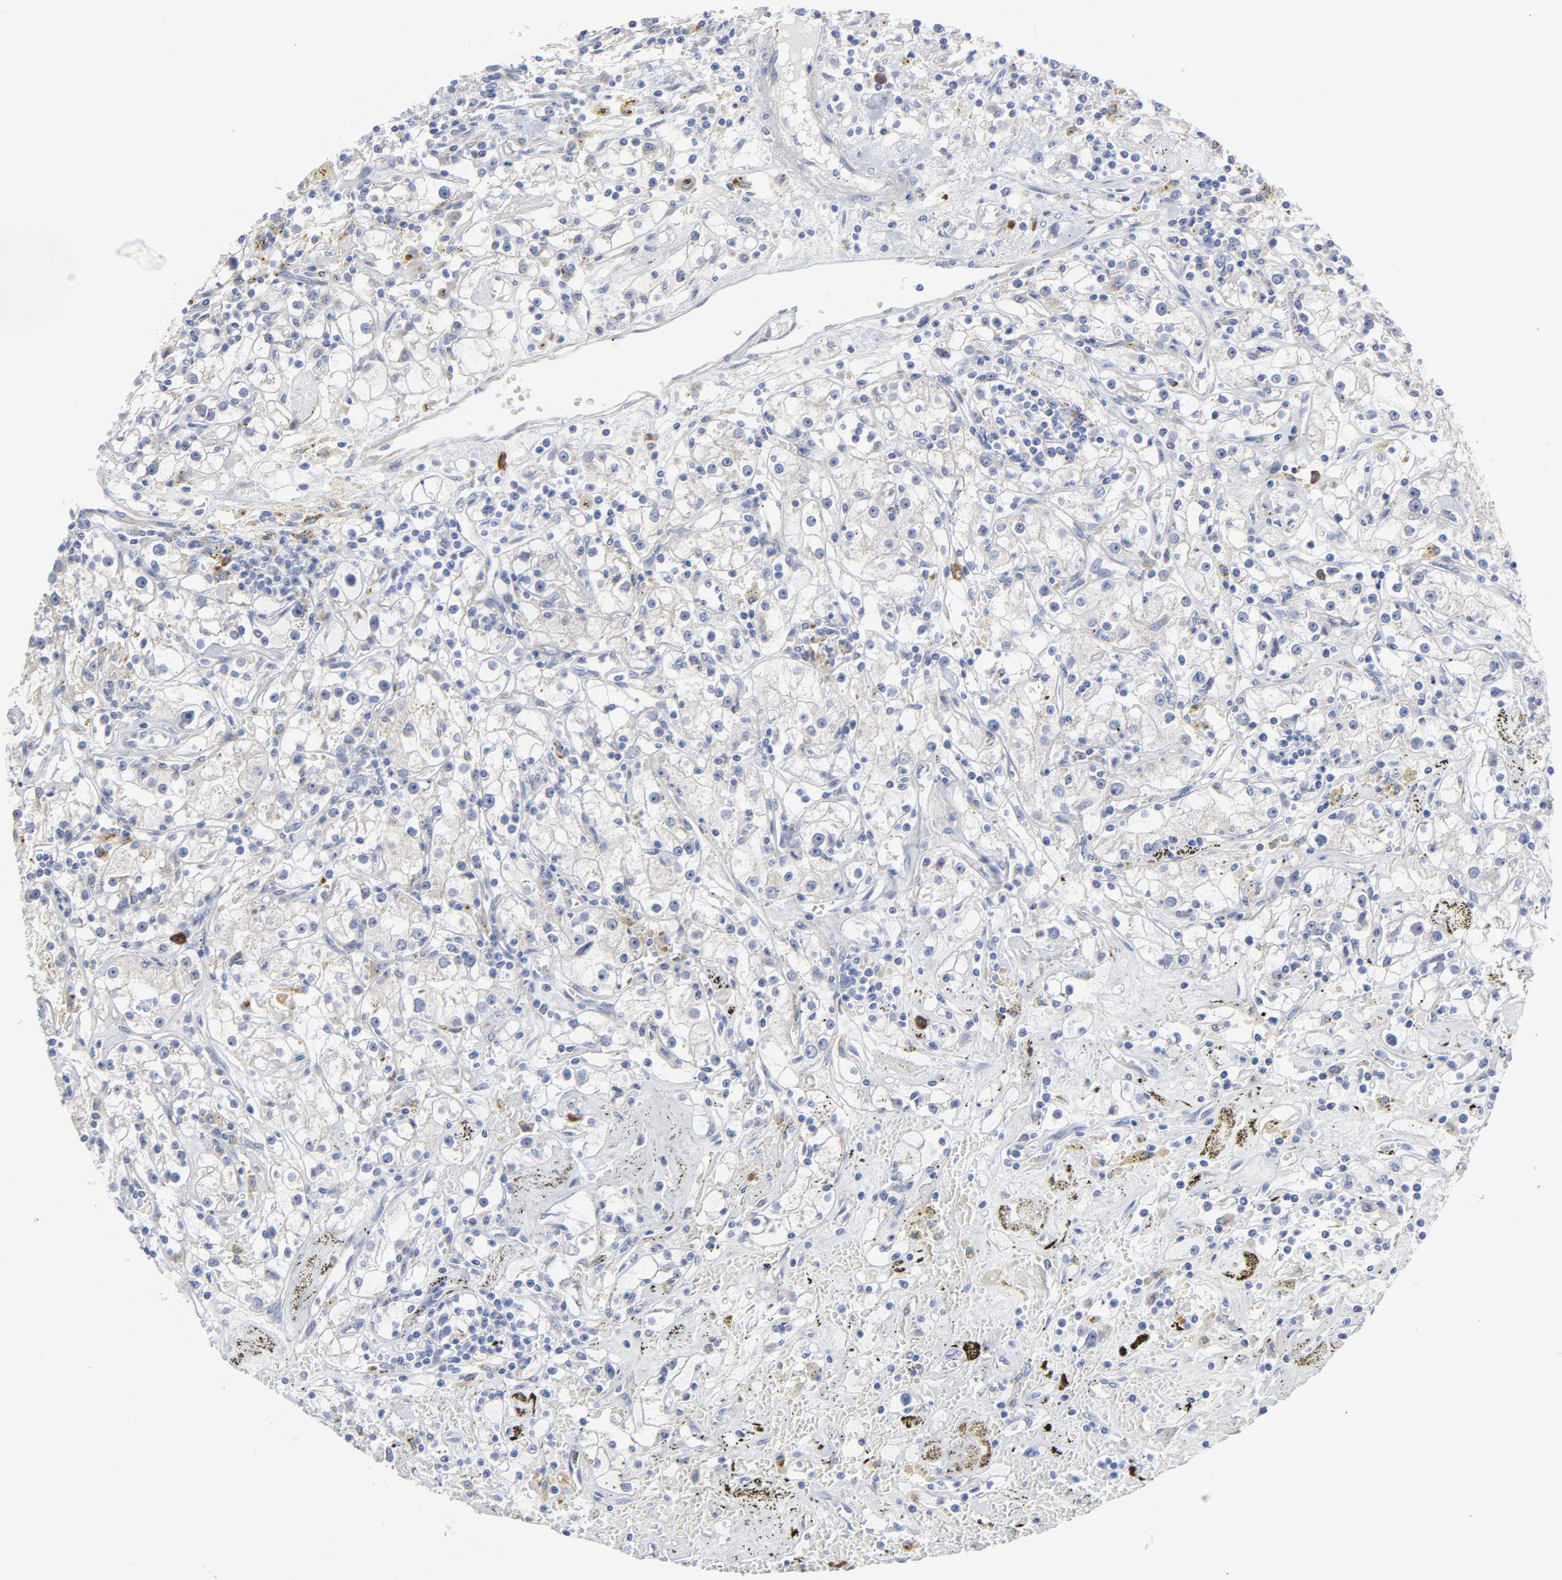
{"staining": {"intensity": "negative", "quantity": "none", "location": "none"}, "tissue": "renal cancer", "cell_type": "Tumor cells", "image_type": "cancer", "snomed": [{"axis": "morphology", "description": "Adenocarcinoma, NOS"}, {"axis": "topography", "description": "Kidney"}], "caption": "Immunohistochemistry photomicrograph of neoplastic tissue: adenocarcinoma (renal) stained with DAB (3,3'-diaminobenzidine) displays no significant protein positivity in tumor cells.", "gene": "RAPGEF3", "patient": {"sex": "male", "age": 56}}